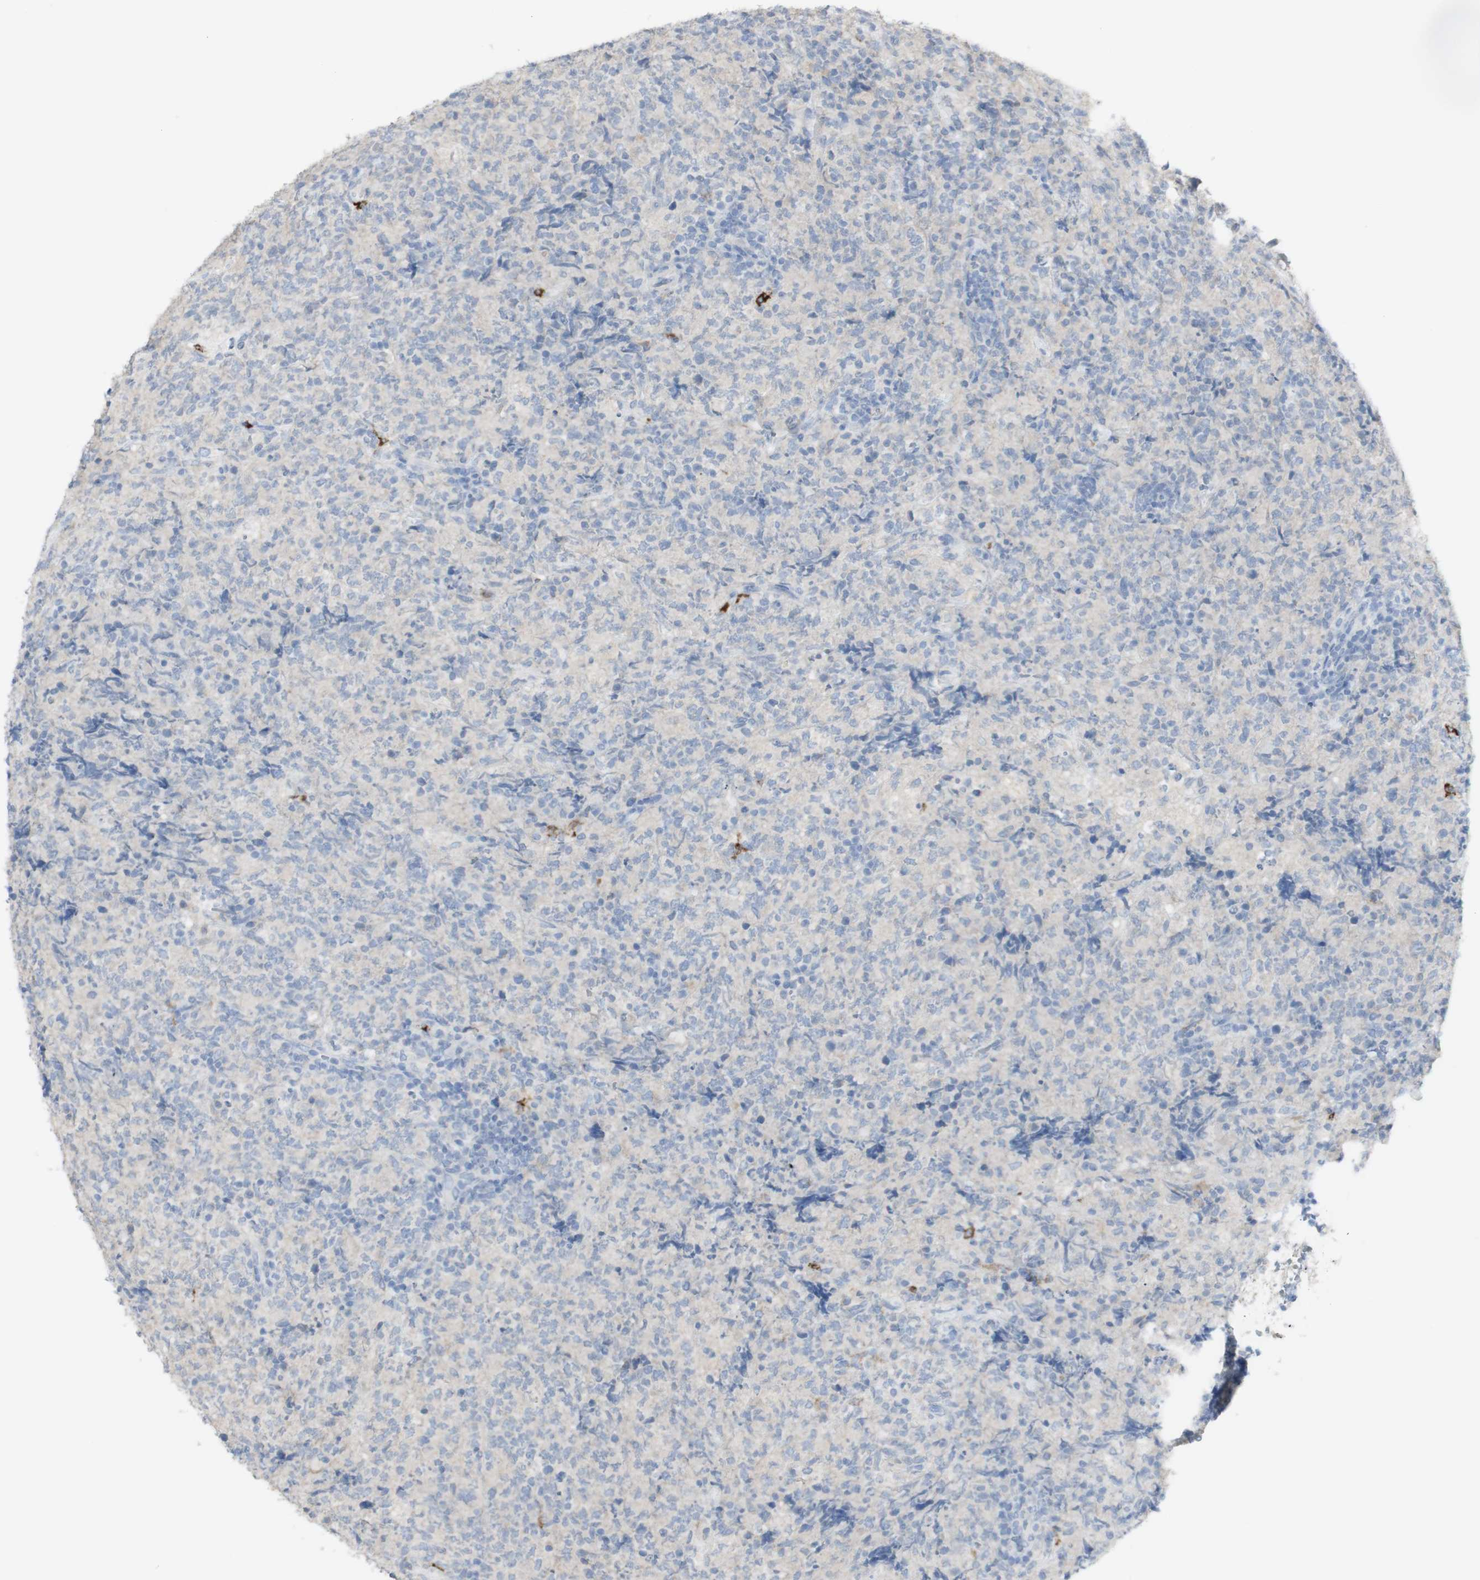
{"staining": {"intensity": "negative", "quantity": "none", "location": "none"}, "tissue": "lymphoma", "cell_type": "Tumor cells", "image_type": "cancer", "snomed": [{"axis": "morphology", "description": "Malignant lymphoma, non-Hodgkin's type, High grade"}, {"axis": "topography", "description": "Tonsil"}], "caption": "Human lymphoma stained for a protein using immunohistochemistry shows no positivity in tumor cells.", "gene": "CD207", "patient": {"sex": "female", "age": 36}}